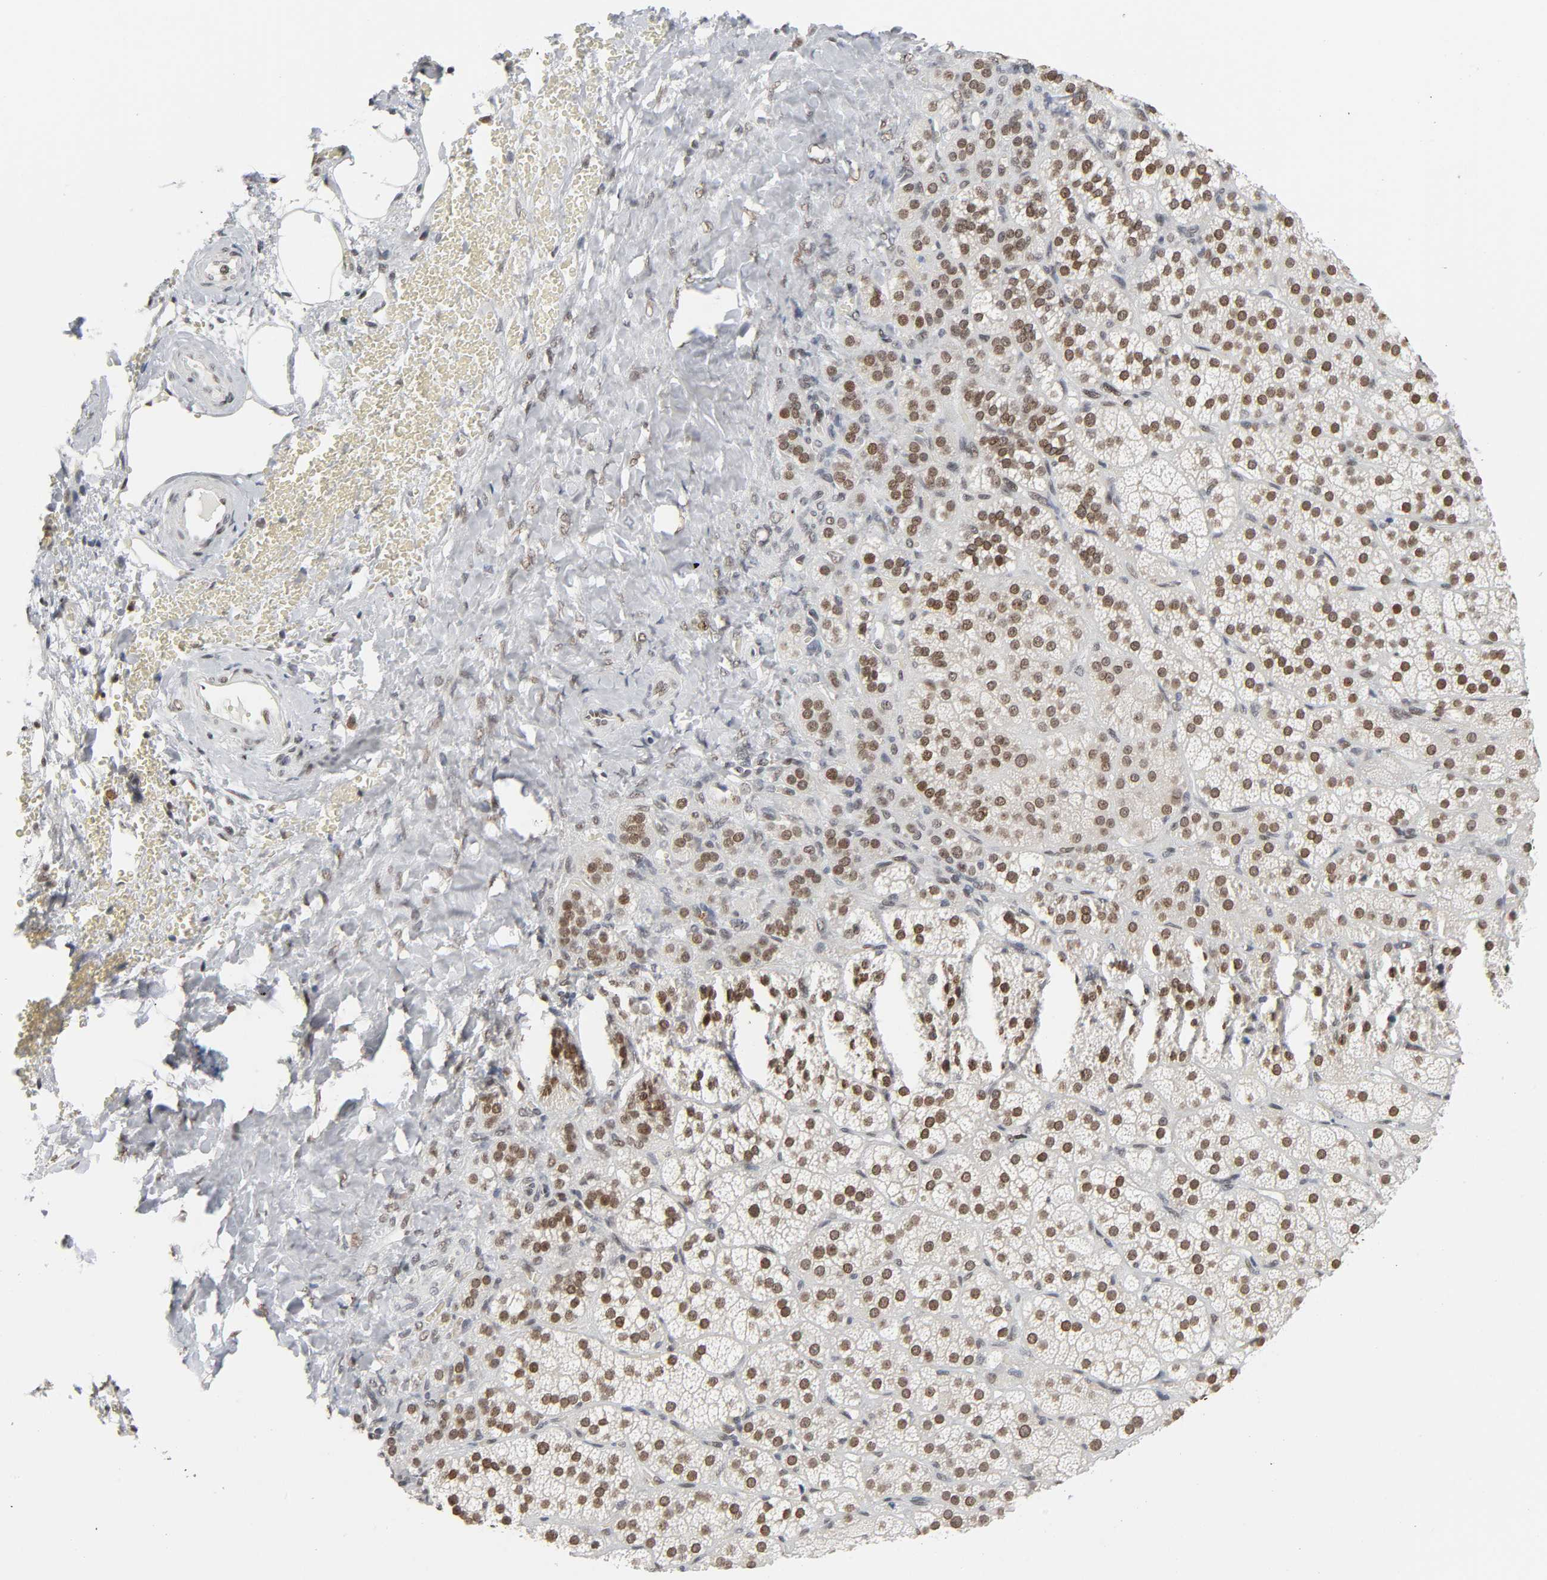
{"staining": {"intensity": "strong", "quantity": ">75%", "location": "nuclear"}, "tissue": "adrenal gland", "cell_type": "Glandular cells", "image_type": "normal", "snomed": [{"axis": "morphology", "description": "Normal tissue, NOS"}, {"axis": "topography", "description": "Adrenal gland"}], "caption": "Strong nuclear staining for a protein is present in approximately >75% of glandular cells of benign adrenal gland using IHC.", "gene": "SUMO1", "patient": {"sex": "female", "age": 71}}